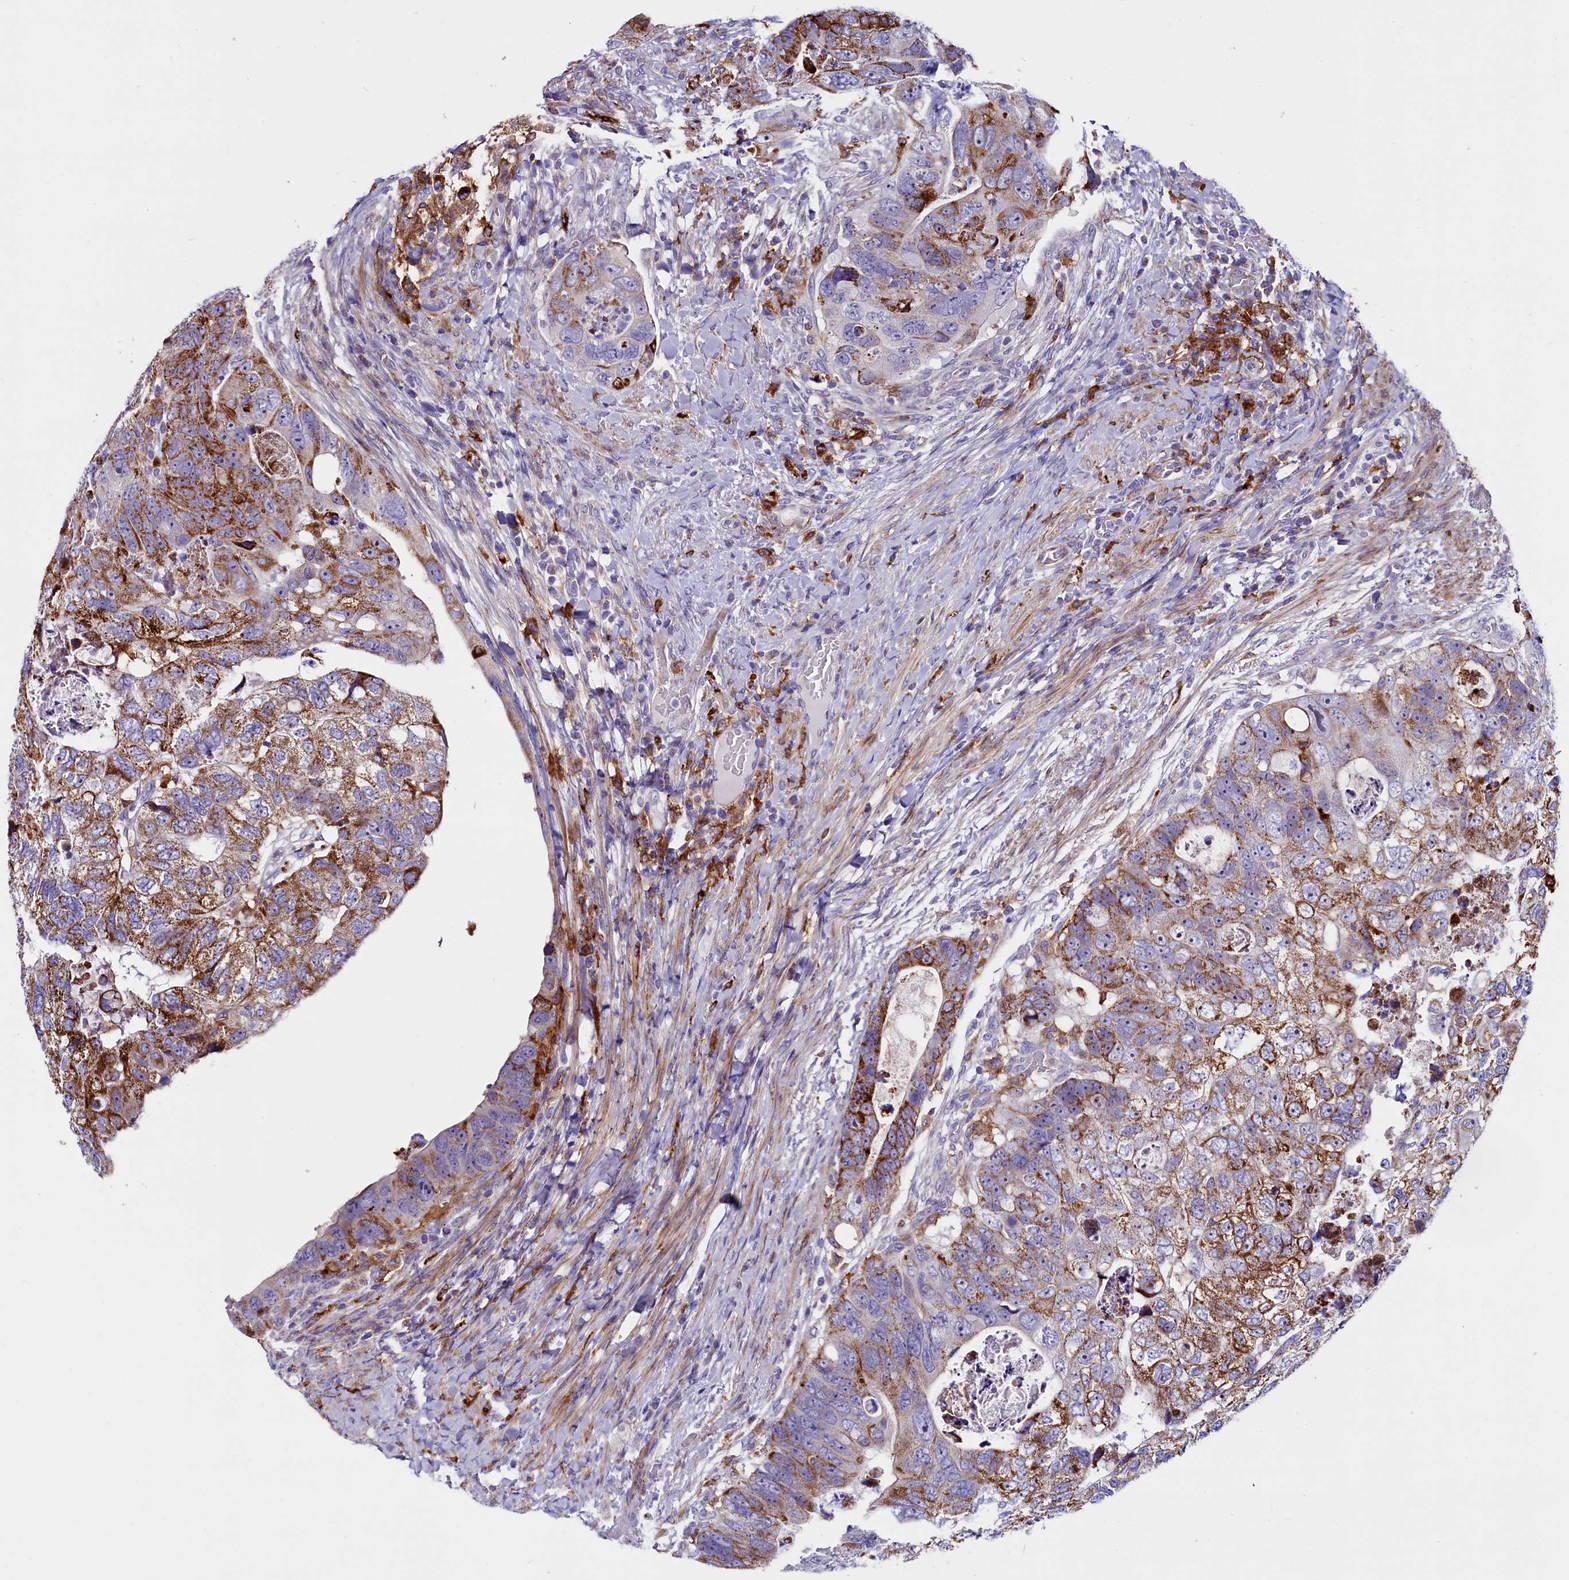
{"staining": {"intensity": "moderate", "quantity": ">75%", "location": "cytoplasmic/membranous"}, "tissue": "colorectal cancer", "cell_type": "Tumor cells", "image_type": "cancer", "snomed": [{"axis": "morphology", "description": "Adenocarcinoma, NOS"}, {"axis": "topography", "description": "Rectum"}], "caption": "The immunohistochemical stain shows moderate cytoplasmic/membranous staining in tumor cells of adenocarcinoma (colorectal) tissue.", "gene": "IL20RA", "patient": {"sex": "male", "age": 59}}